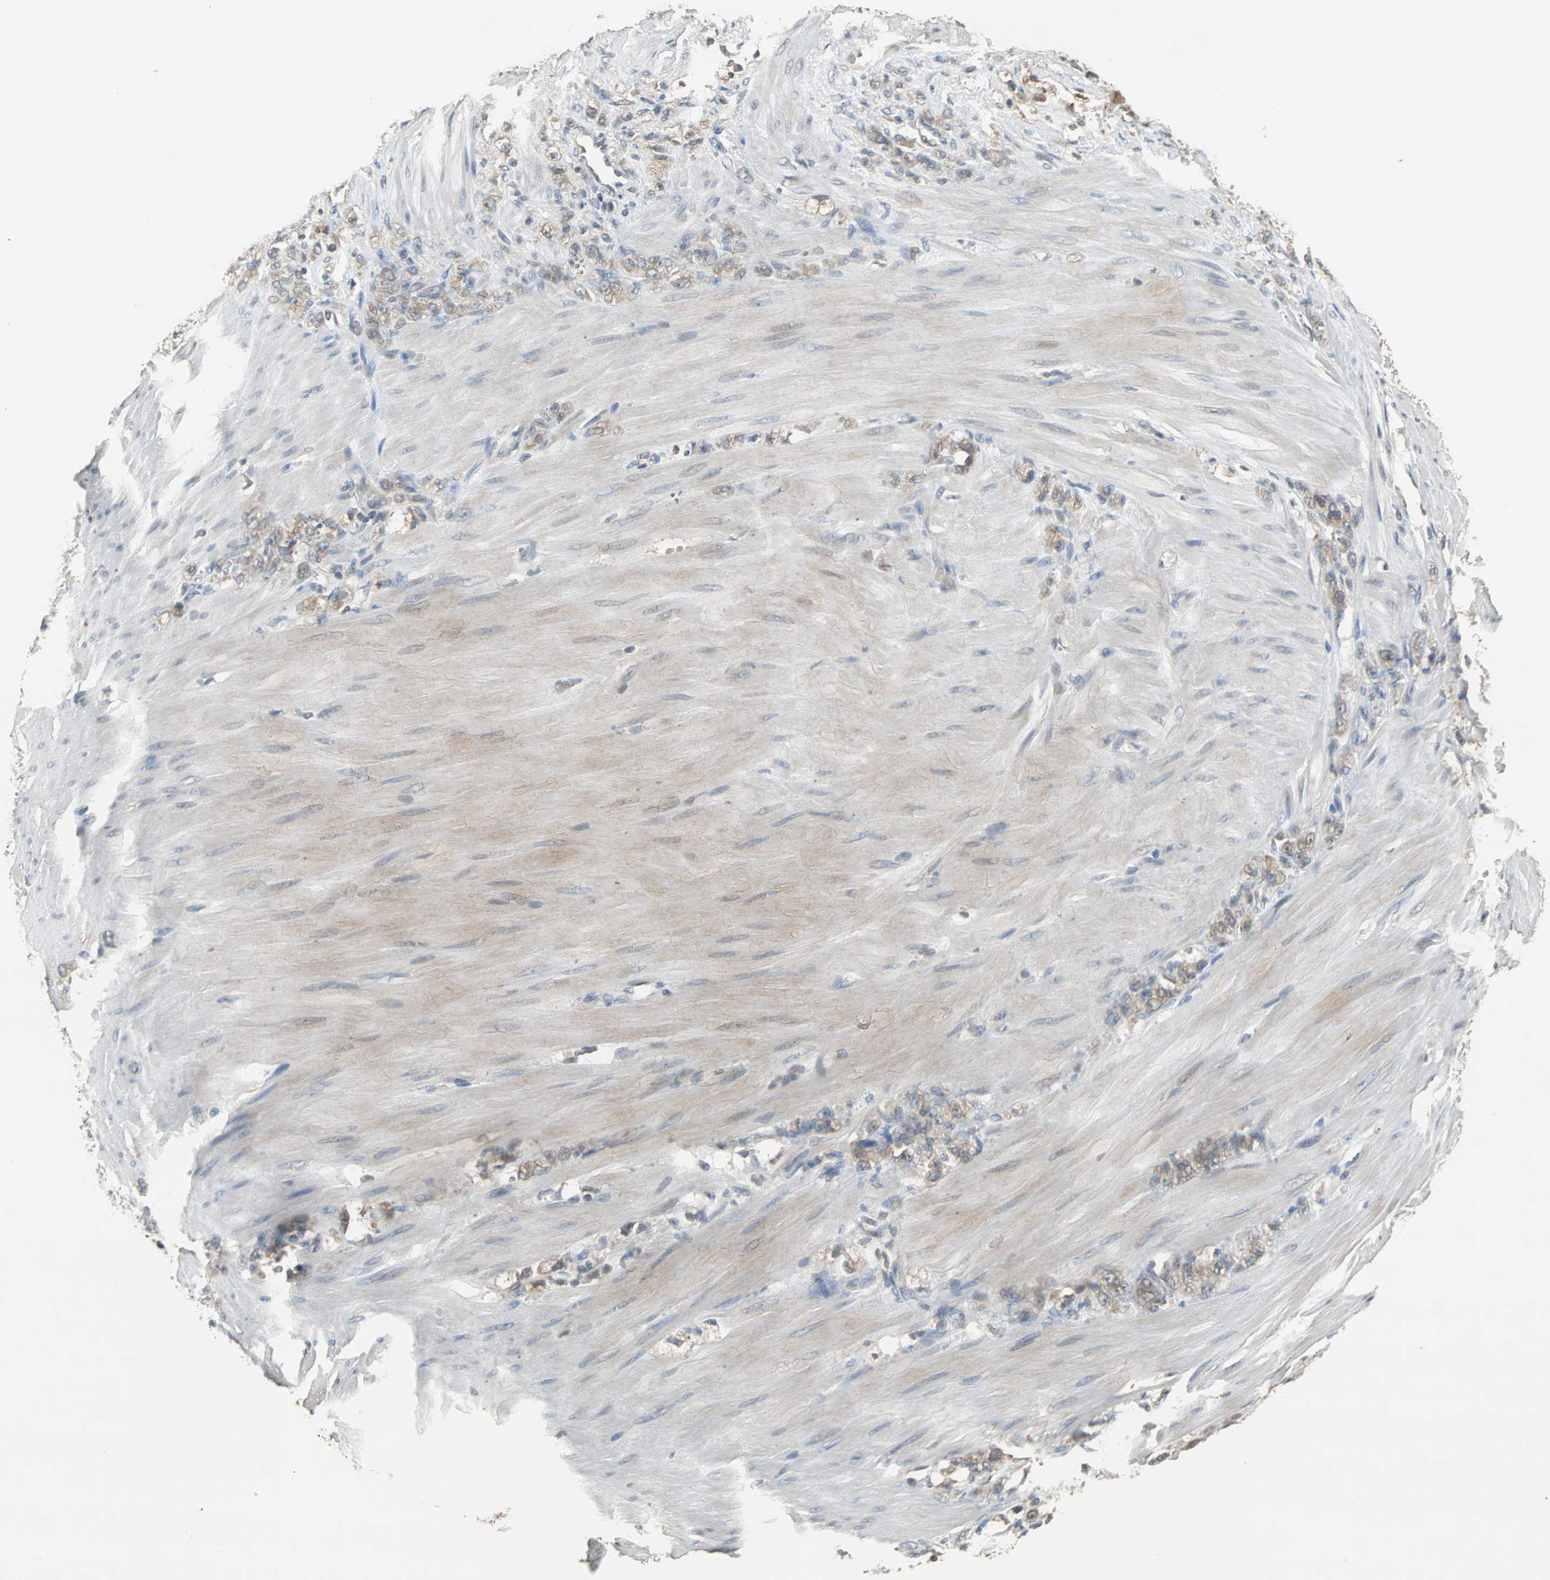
{"staining": {"intensity": "weak", "quantity": ">75%", "location": "cytoplasmic/membranous"}, "tissue": "stomach cancer", "cell_type": "Tumor cells", "image_type": "cancer", "snomed": [{"axis": "morphology", "description": "Adenocarcinoma, NOS"}, {"axis": "topography", "description": "Stomach"}], "caption": "Tumor cells show low levels of weak cytoplasmic/membranous staining in approximately >75% of cells in human stomach cancer.", "gene": "ABHD2", "patient": {"sex": "male", "age": 82}}